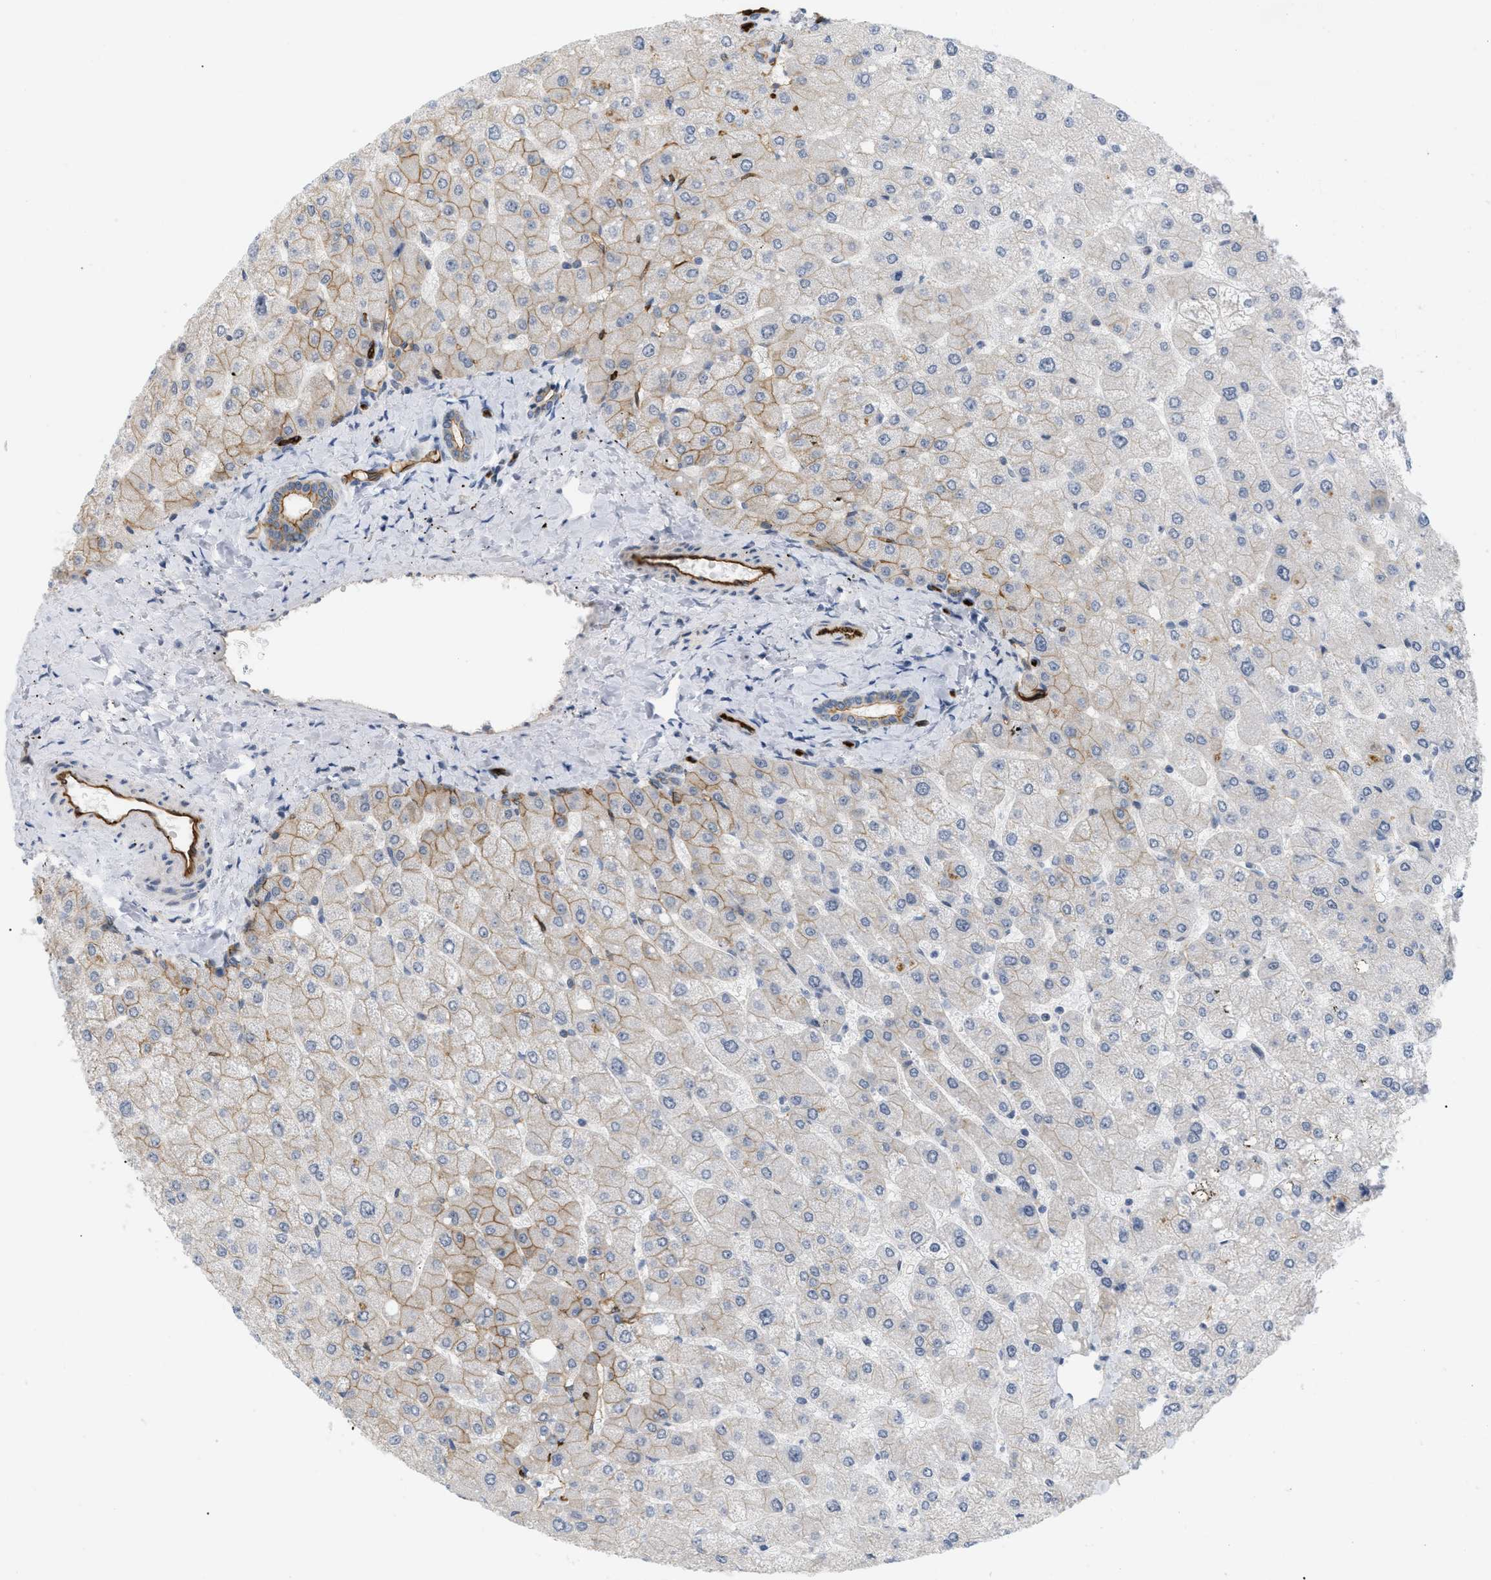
{"staining": {"intensity": "moderate", "quantity": "25%-75%", "location": "cytoplasmic/membranous"}, "tissue": "liver", "cell_type": "Cholangiocytes", "image_type": "normal", "snomed": [{"axis": "morphology", "description": "Normal tissue, NOS"}, {"axis": "topography", "description": "Liver"}], "caption": "Immunohistochemistry (DAB (3,3'-diaminobenzidine)) staining of unremarkable liver demonstrates moderate cytoplasmic/membranous protein positivity in approximately 25%-75% of cholangiocytes.", "gene": "PALMD", "patient": {"sex": "male", "age": 55}}